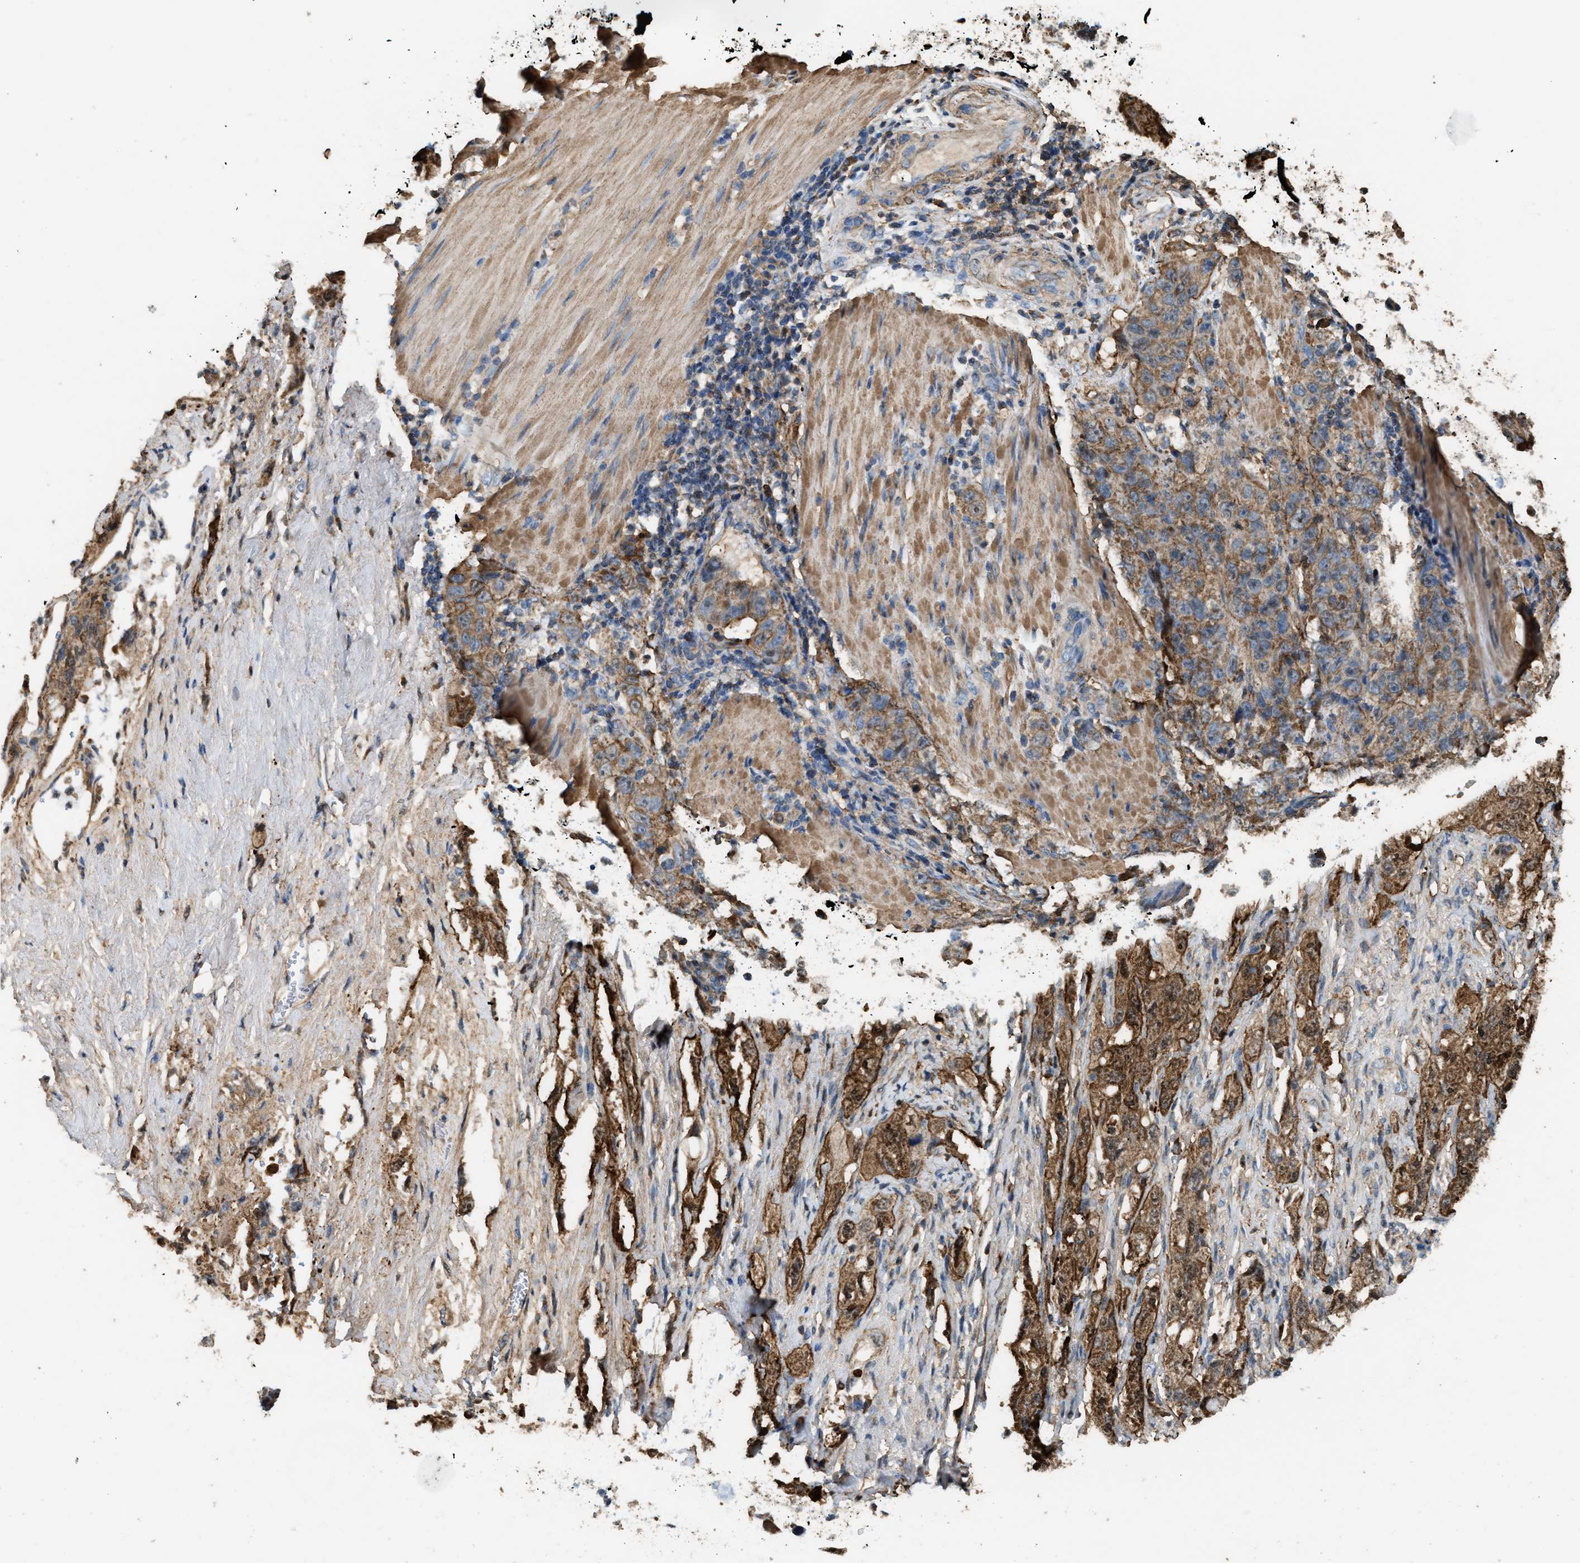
{"staining": {"intensity": "strong", "quantity": ">75%", "location": "cytoplasmic/membranous"}, "tissue": "pancreatic cancer", "cell_type": "Tumor cells", "image_type": "cancer", "snomed": [{"axis": "morphology", "description": "Adenocarcinoma, NOS"}, {"axis": "topography", "description": "Pancreas"}], "caption": "Protein expression analysis of adenocarcinoma (pancreatic) demonstrates strong cytoplasmic/membranous positivity in about >75% of tumor cells.", "gene": "SERPINB5", "patient": {"sex": "female", "age": 73}}